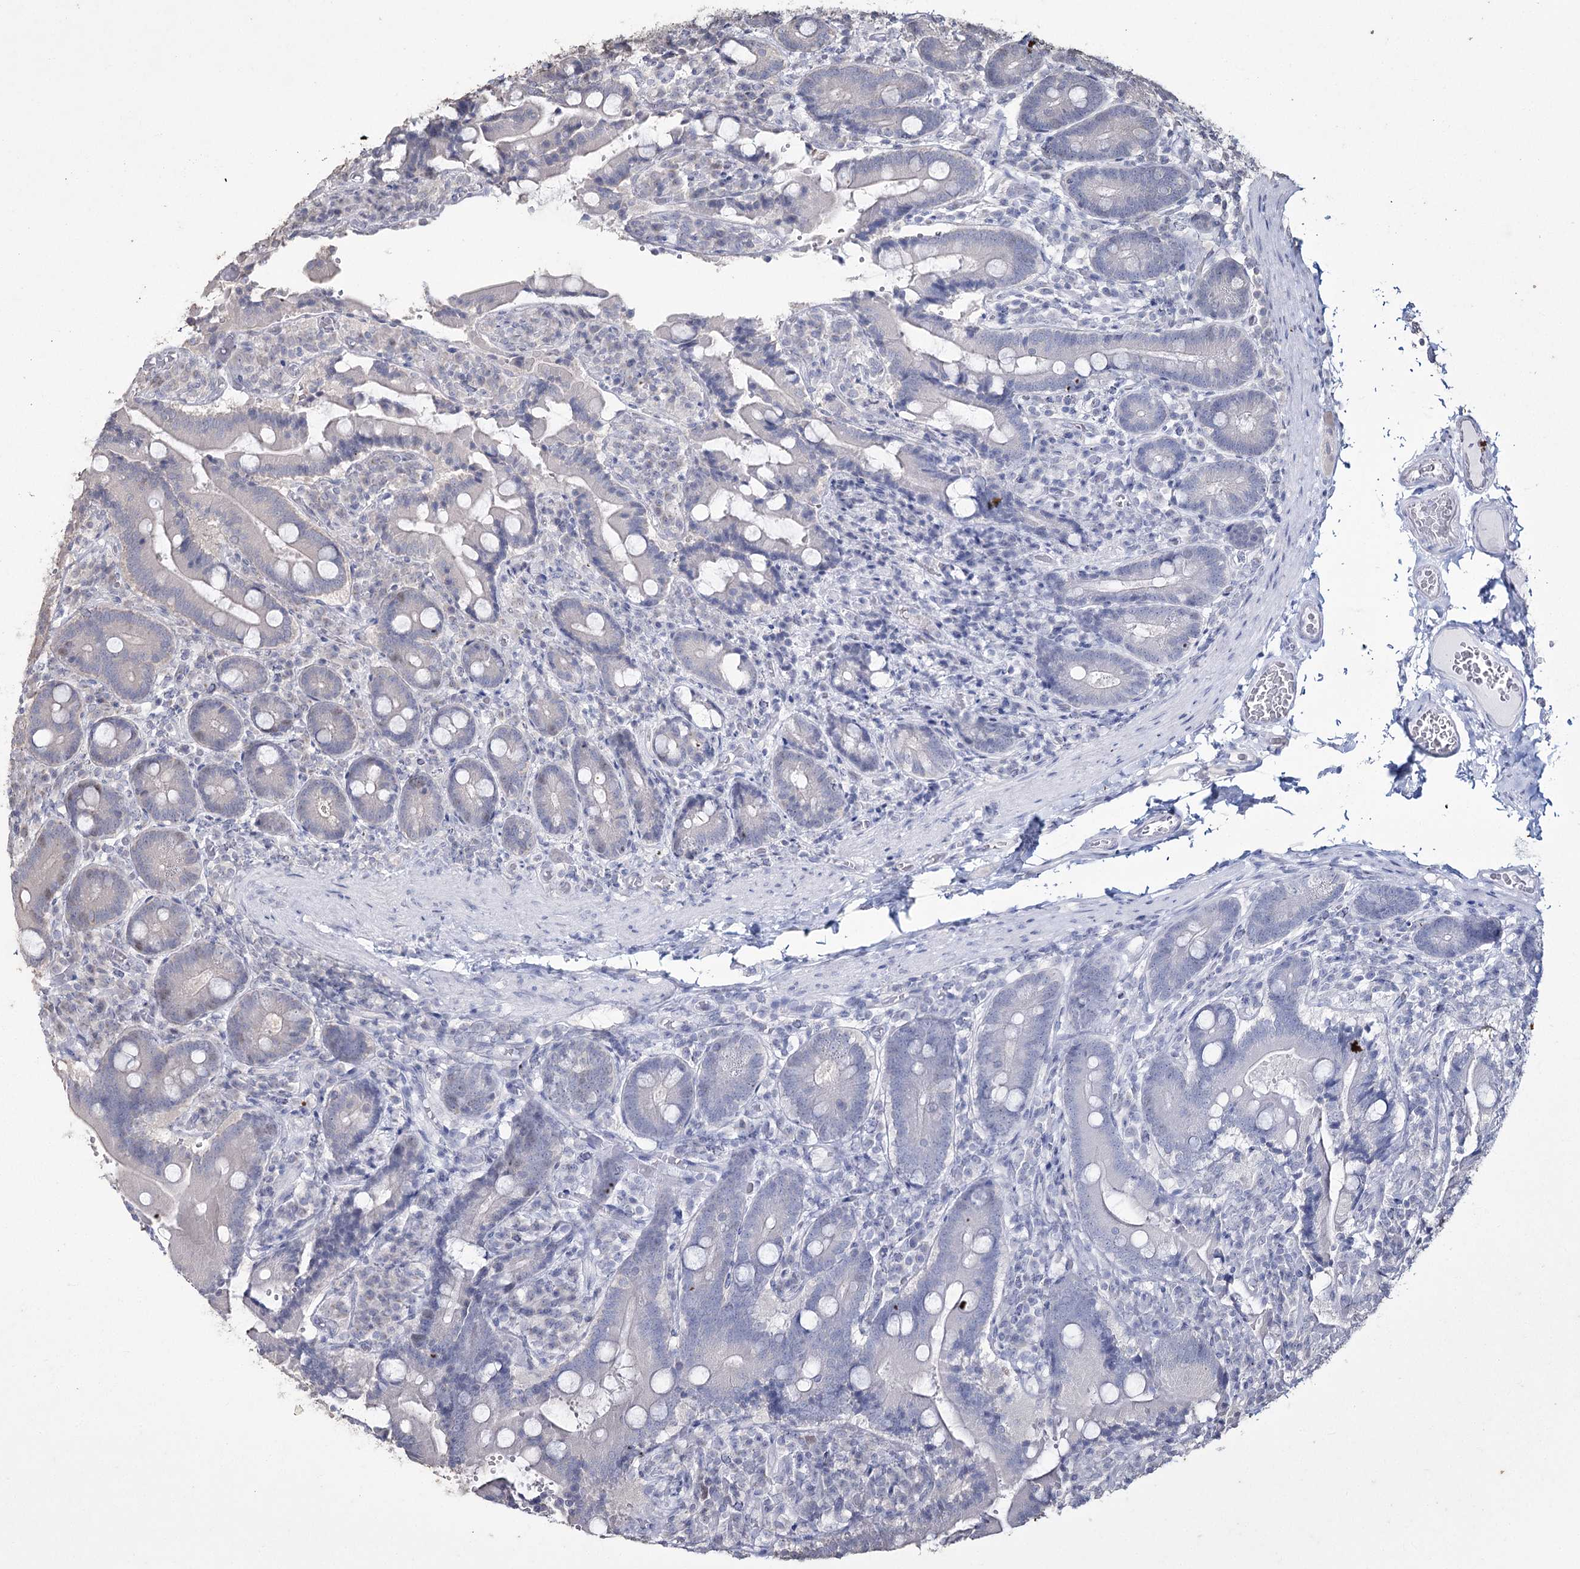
{"staining": {"intensity": "moderate", "quantity": "<25%", "location": "cytoplasmic/membranous,nuclear"}, "tissue": "duodenum", "cell_type": "Glandular cells", "image_type": "normal", "snomed": [{"axis": "morphology", "description": "Normal tissue, NOS"}, {"axis": "topography", "description": "Duodenum"}], "caption": "Immunohistochemistry of benign human duodenum displays low levels of moderate cytoplasmic/membranous,nuclear expression in about <25% of glandular cells. (brown staining indicates protein expression, while blue staining denotes nuclei).", "gene": "PRC1", "patient": {"sex": "female", "age": 62}}